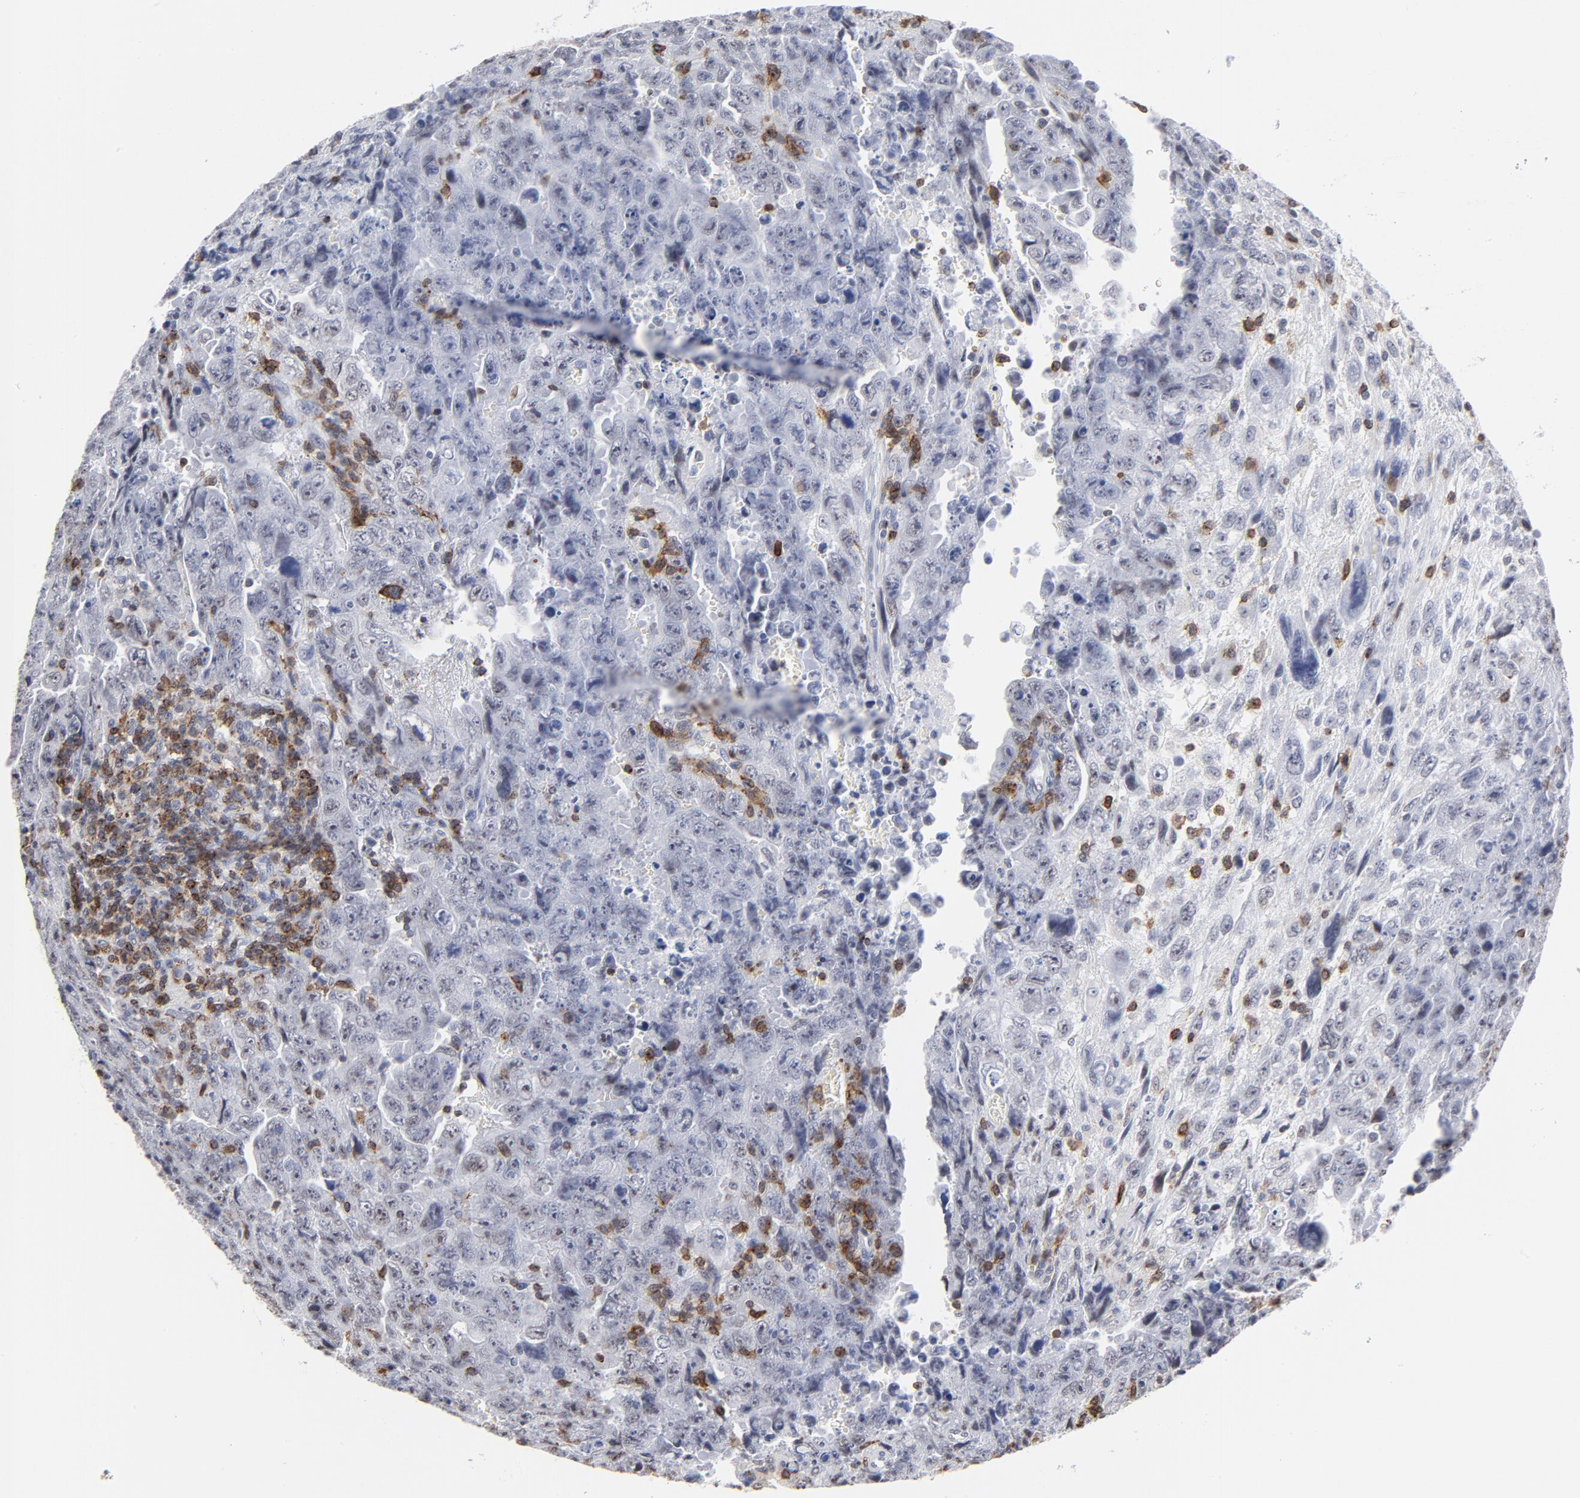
{"staining": {"intensity": "negative", "quantity": "none", "location": "none"}, "tissue": "testis cancer", "cell_type": "Tumor cells", "image_type": "cancer", "snomed": [{"axis": "morphology", "description": "Carcinoma, Embryonal, NOS"}, {"axis": "topography", "description": "Testis"}], "caption": "Human testis cancer stained for a protein using immunohistochemistry (IHC) reveals no positivity in tumor cells.", "gene": "CD2", "patient": {"sex": "male", "age": 28}}